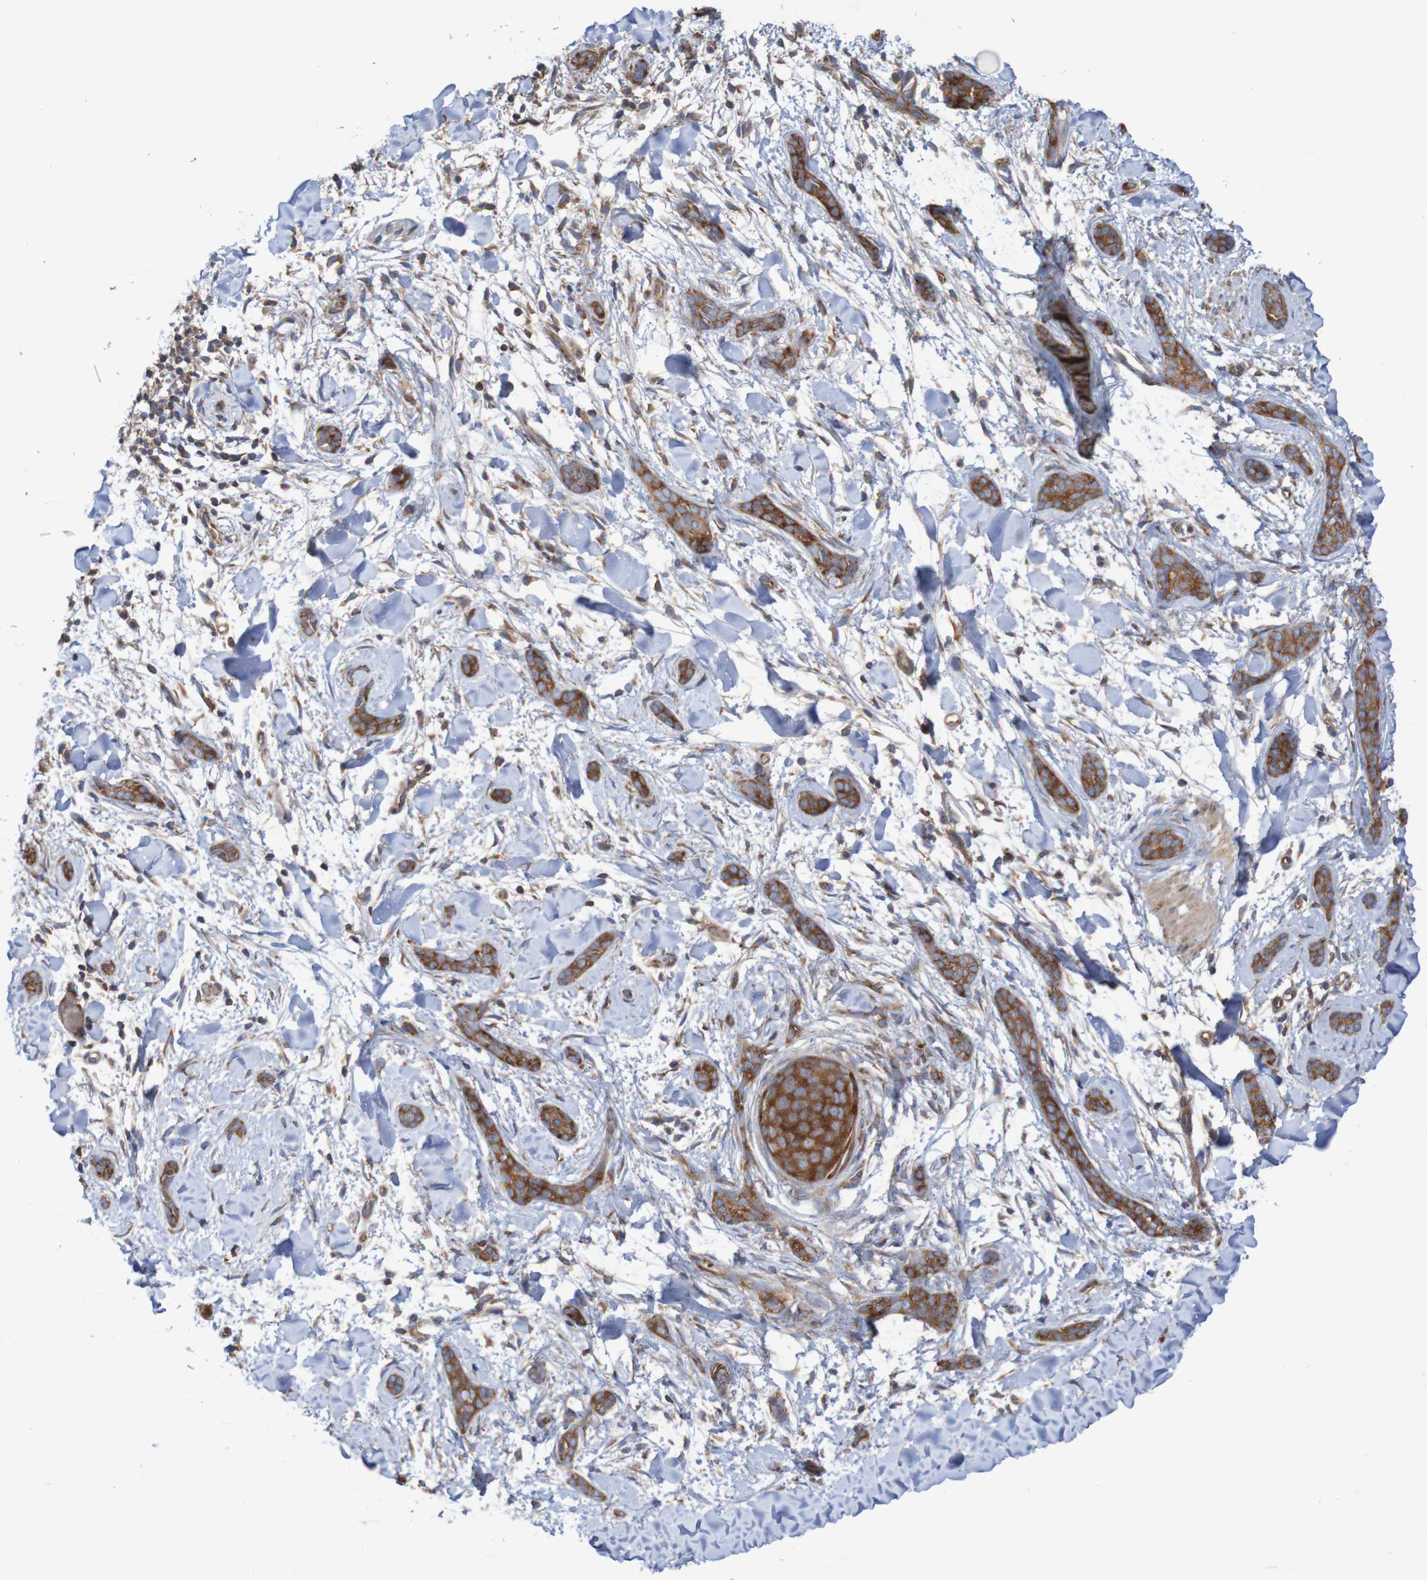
{"staining": {"intensity": "strong", "quantity": ">75%", "location": "cytoplasmic/membranous"}, "tissue": "skin cancer", "cell_type": "Tumor cells", "image_type": "cancer", "snomed": [{"axis": "morphology", "description": "Basal cell carcinoma"}, {"axis": "morphology", "description": "Adnexal tumor, benign"}, {"axis": "topography", "description": "Skin"}], "caption": "Human basal cell carcinoma (skin) stained with a brown dye demonstrates strong cytoplasmic/membranous positive expression in about >75% of tumor cells.", "gene": "LRRC47", "patient": {"sex": "female", "age": 42}}